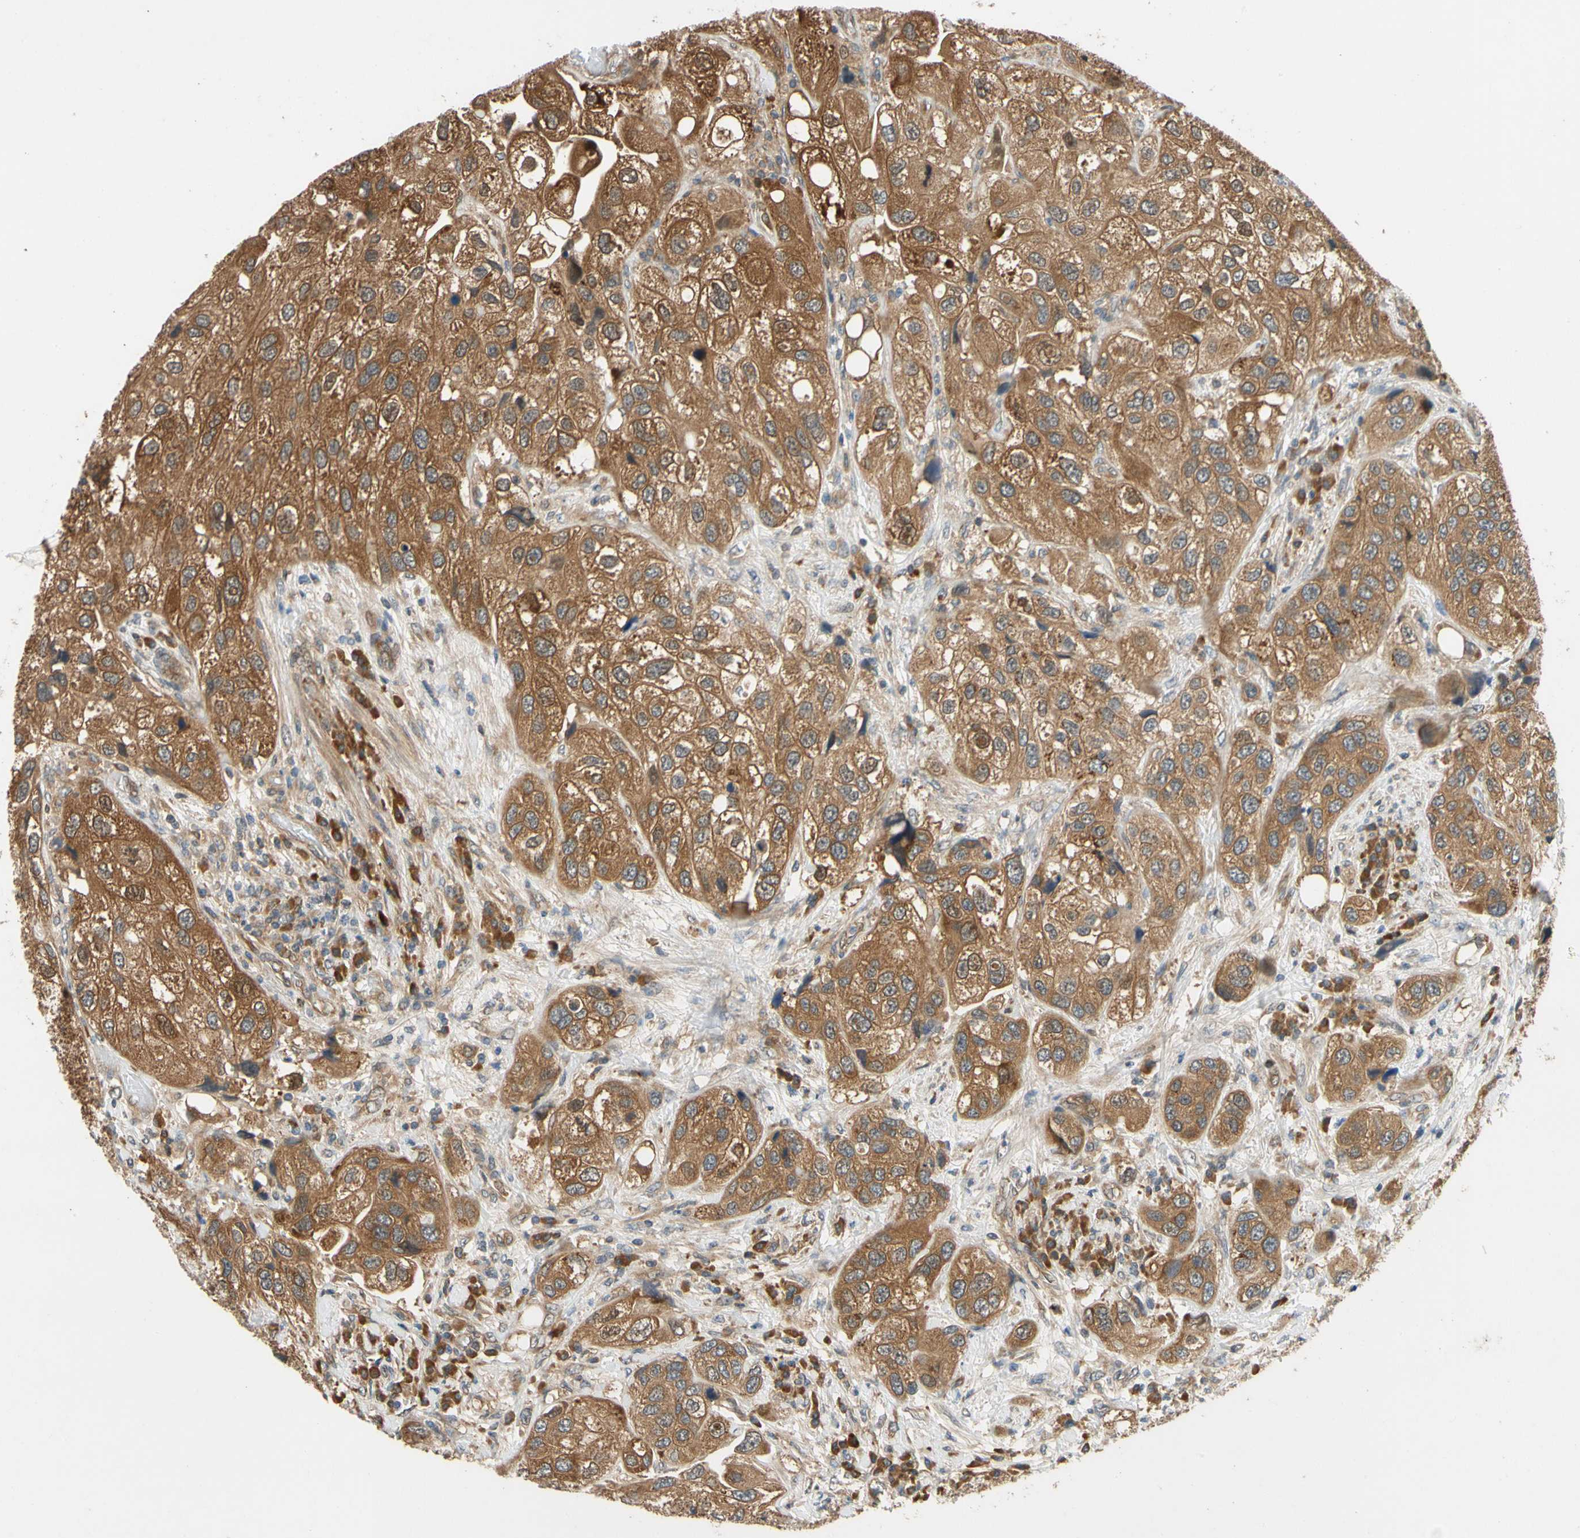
{"staining": {"intensity": "strong", "quantity": ">75%", "location": "cytoplasmic/membranous"}, "tissue": "urothelial cancer", "cell_type": "Tumor cells", "image_type": "cancer", "snomed": [{"axis": "morphology", "description": "Urothelial carcinoma, High grade"}, {"axis": "topography", "description": "Urinary bladder"}], "caption": "This micrograph reveals immunohistochemistry staining of human urothelial cancer, with high strong cytoplasmic/membranous expression in about >75% of tumor cells.", "gene": "TDRP", "patient": {"sex": "female", "age": 64}}